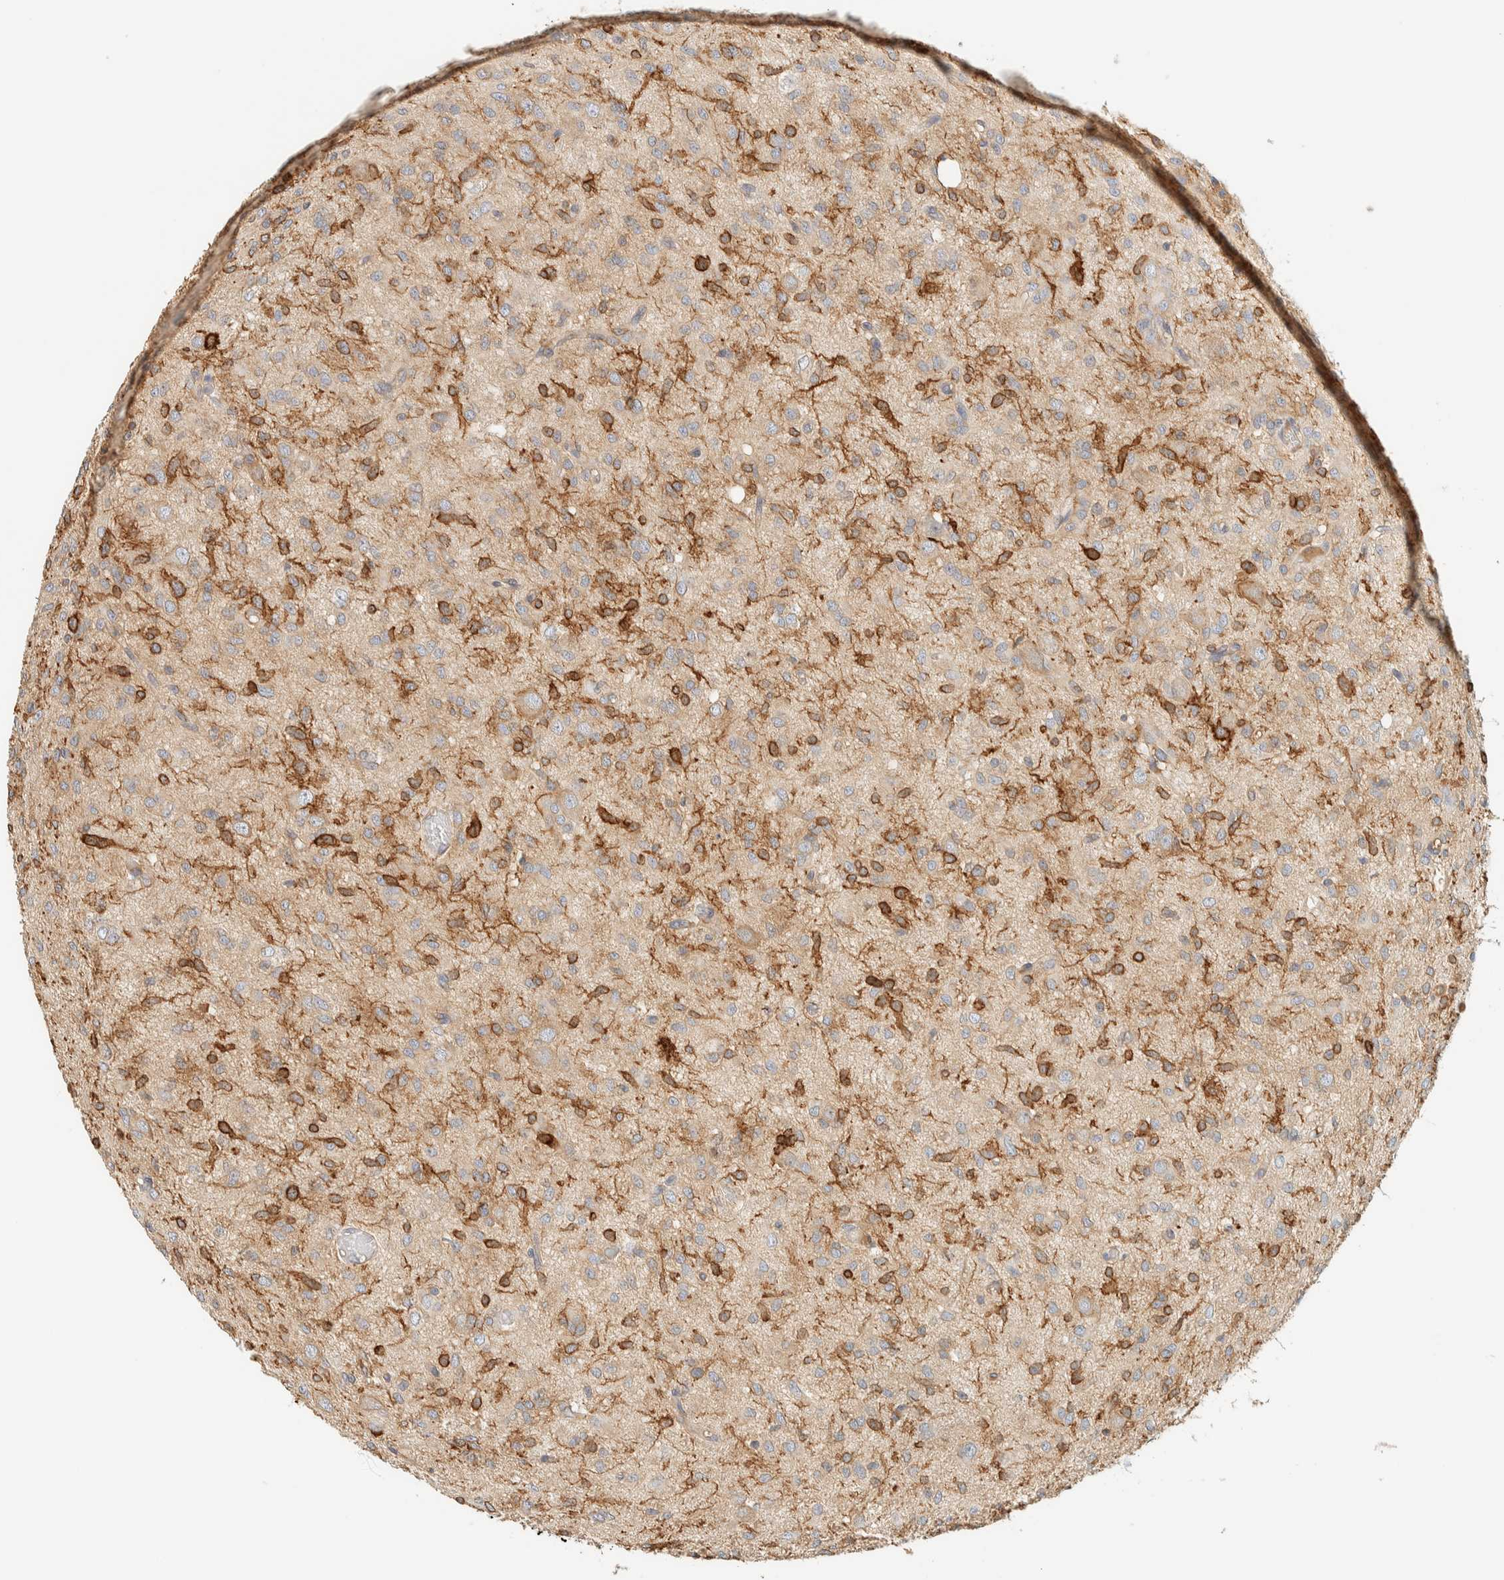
{"staining": {"intensity": "weak", "quantity": "25%-75%", "location": "cytoplasmic/membranous"}, "tissue": "glioma", "cell_type": "Tumor cells", "image_type": "cancer", "snomed": [{"axis": "morphology", "description": "Glioma, malignant, High grade"}, {"axis": "topography", "description": "Brain"}], "caption": "IHC photomicrograph of glioma stained for a protein (brown), which shows low levels of weak cytoplasmic/membranous expression in about 25%-75% of tumor cells.", "gene": "LIMA1", "patient": {"sex": "female", "age": 59}}